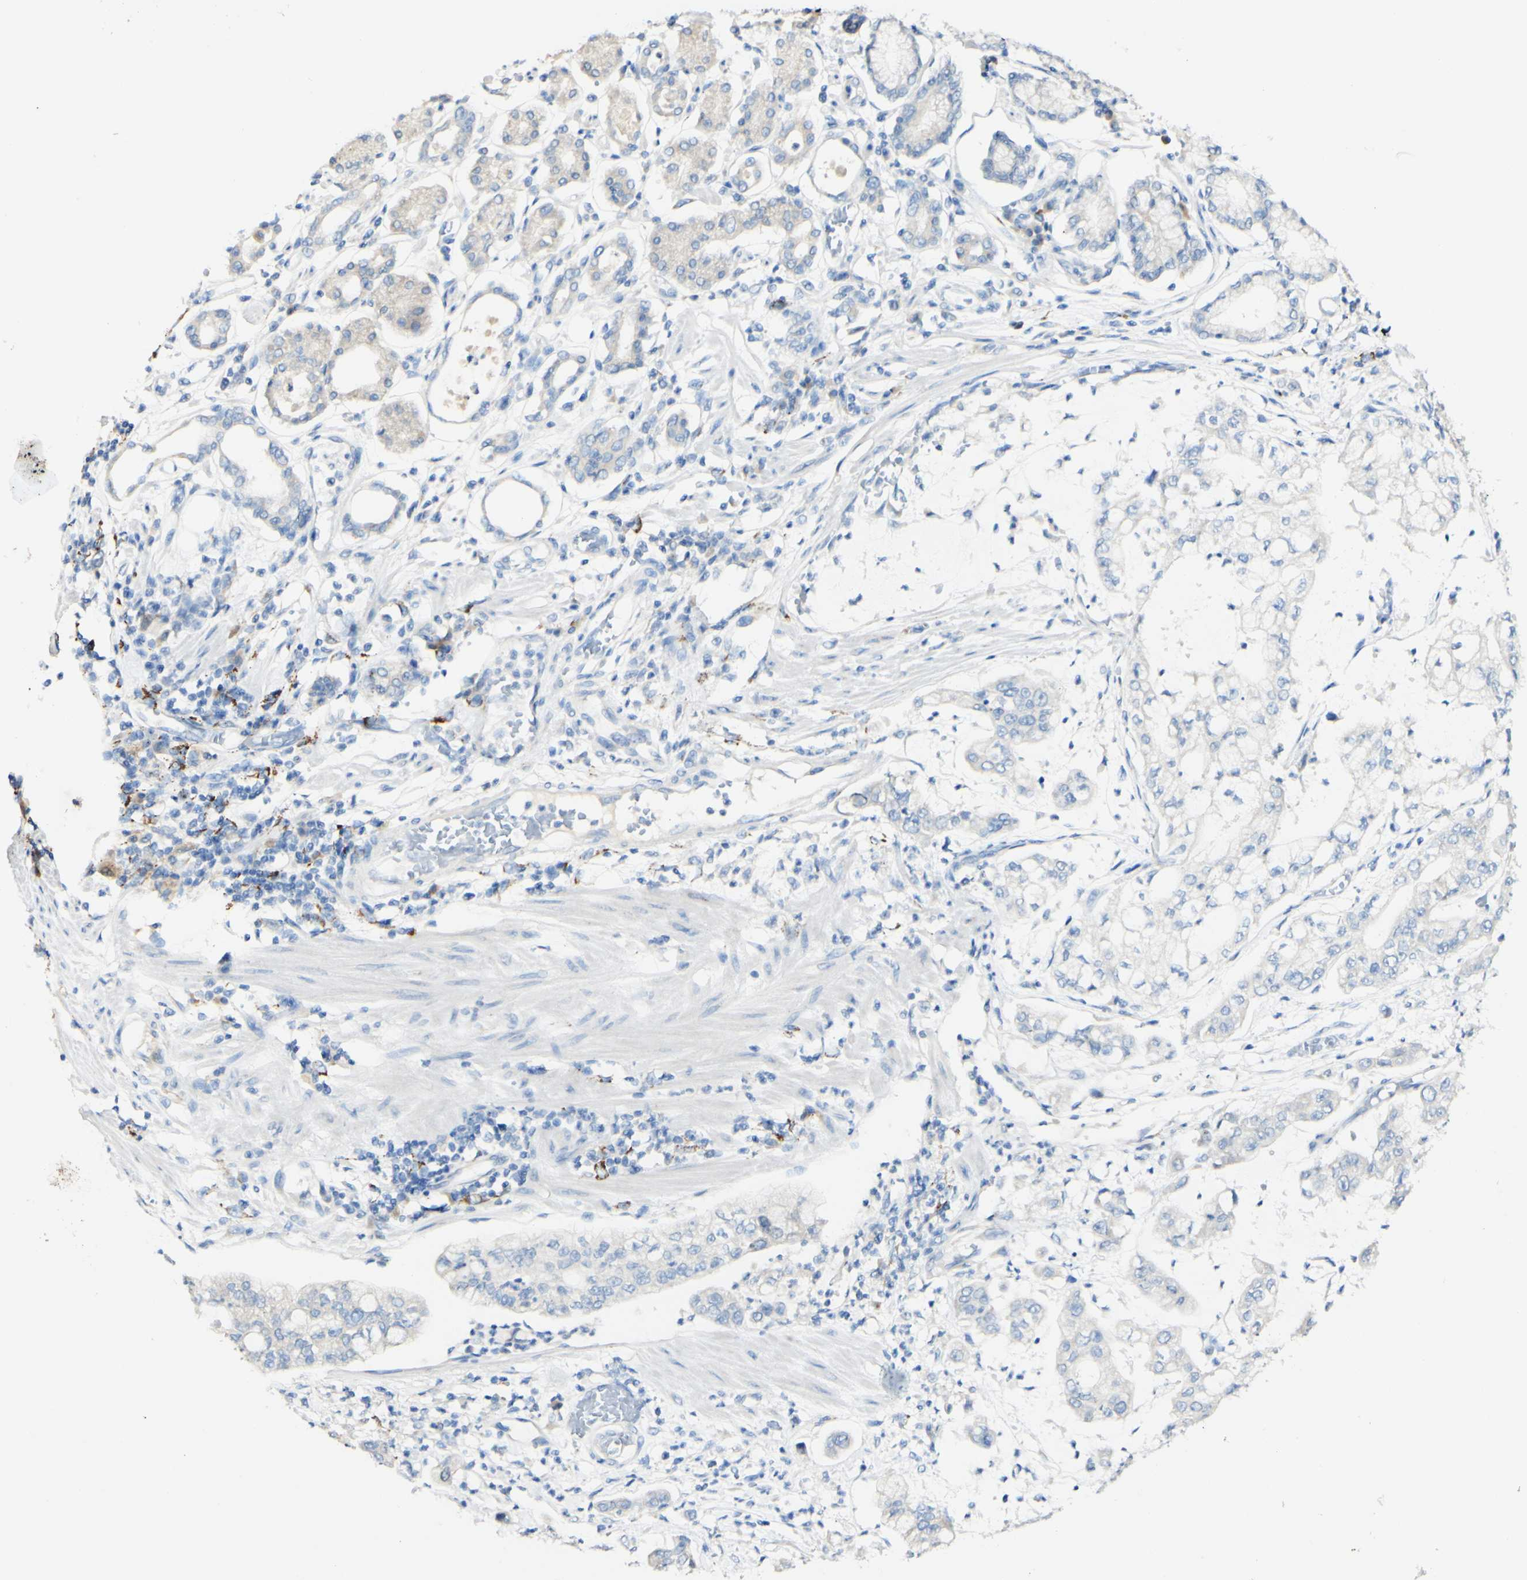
{"staining": {"intensity": "negative", "quantity": "none", "location": "none"}, "tissue": "stomach cancer", "cell_type": "Tumor cells", "image_type": "cancer", "snomed": [{"axis": "morphology", "description": "Adenocarcinoma, NOS"}, {"axis": "topography", "description": "Stomach"}], "caption": "Protein analysis of stomach cancer (adenocarcinoma) displays no significant staining in tumor cells.", "gene": "FGF4", "patient": {"sex": "male", "age": 76}}